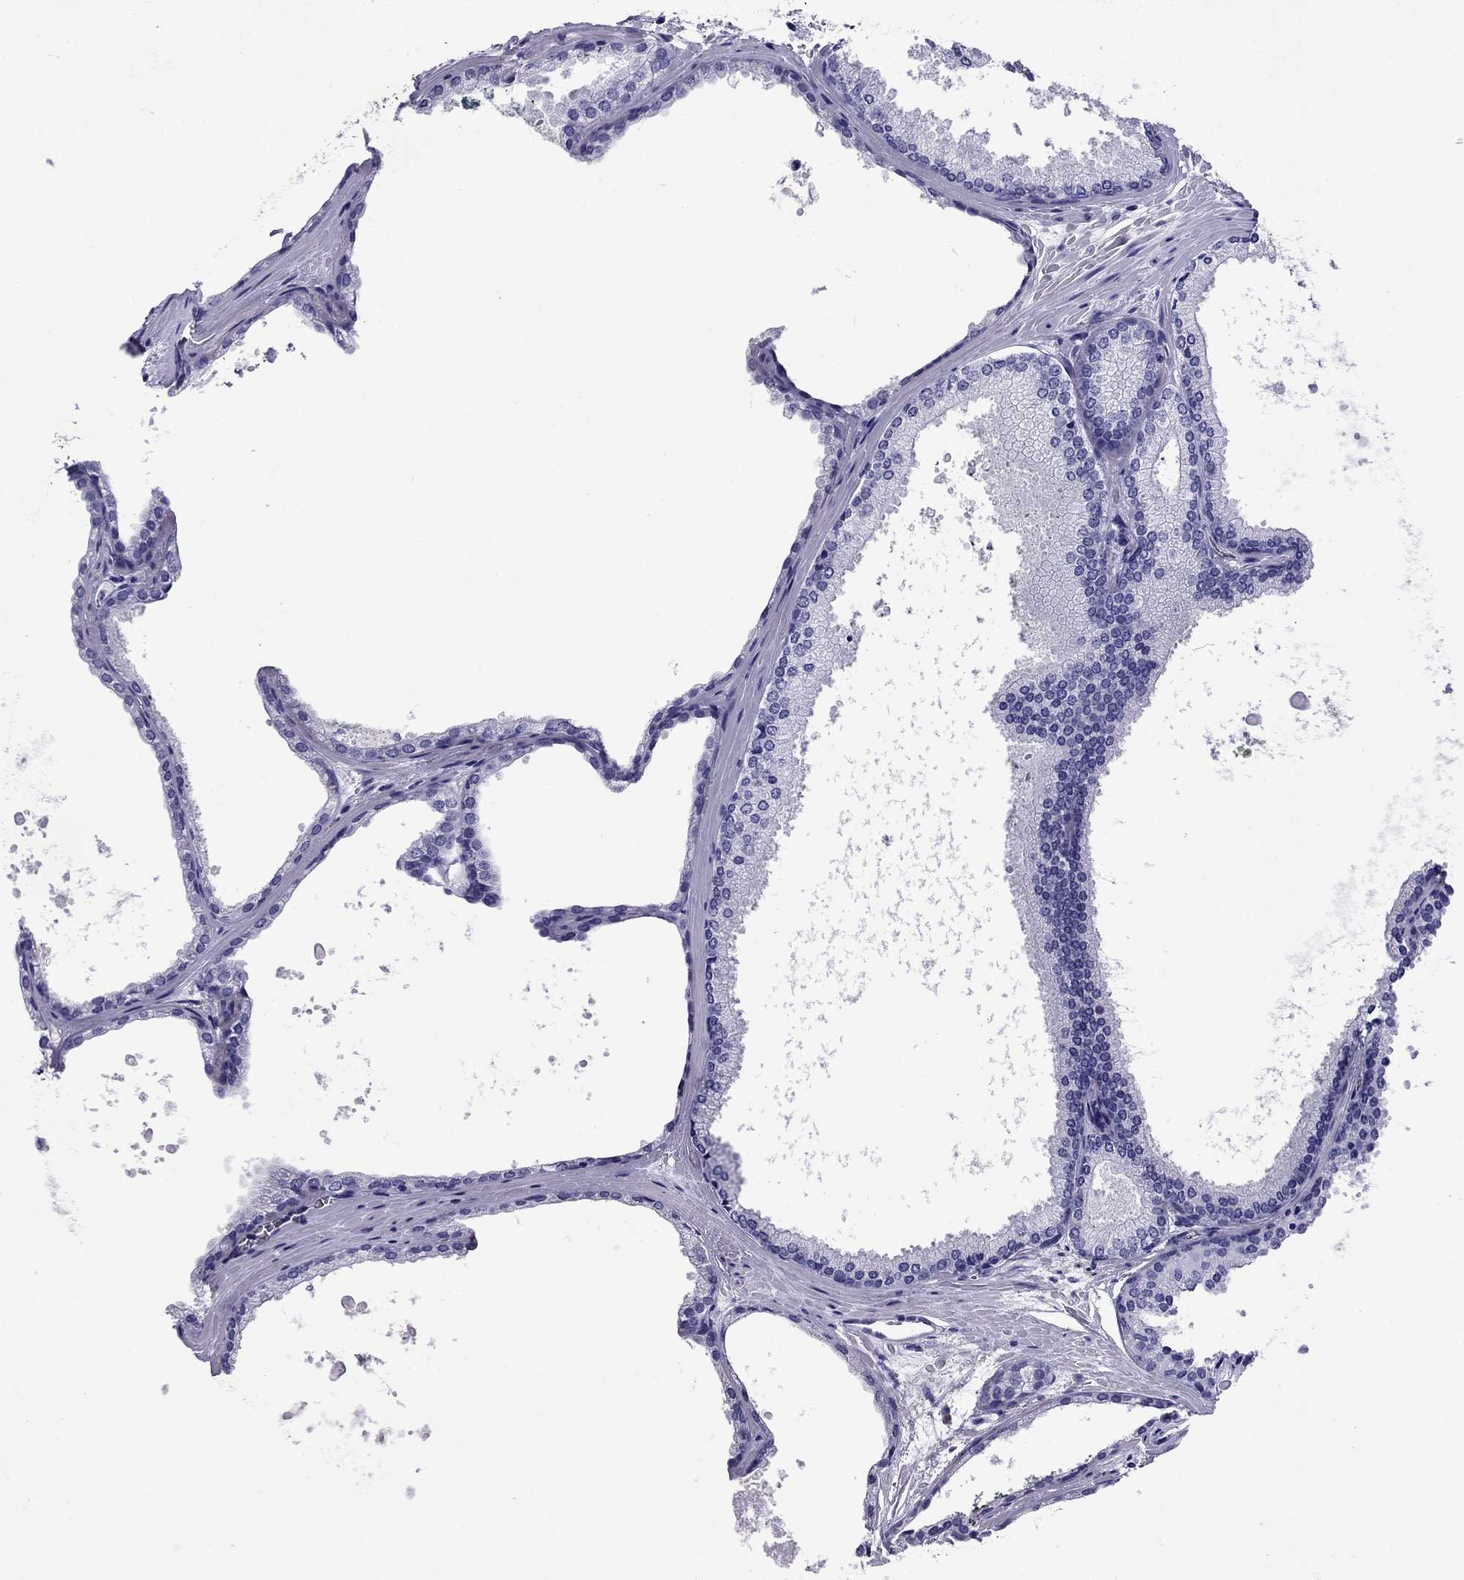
{"staining": {"intensity": "negative", "quantity": "none", "location": "none"}, "tissue": "prostate cancer", "cell_type": "Tumor cells", "image_type": "cancer", "snomed": [{"axis": "morphology", "description": "Adenocarcinoma, Low grade"}, {"axis": "topography", "description": "Prostate"}], "caption": "Photomicrograph shows no protein expression in tumor cells of adenocarcinoma (low-grade) (prostate) tissue.", "gene": "ARR3", "patient": {"sex": "male", "age": 56}}